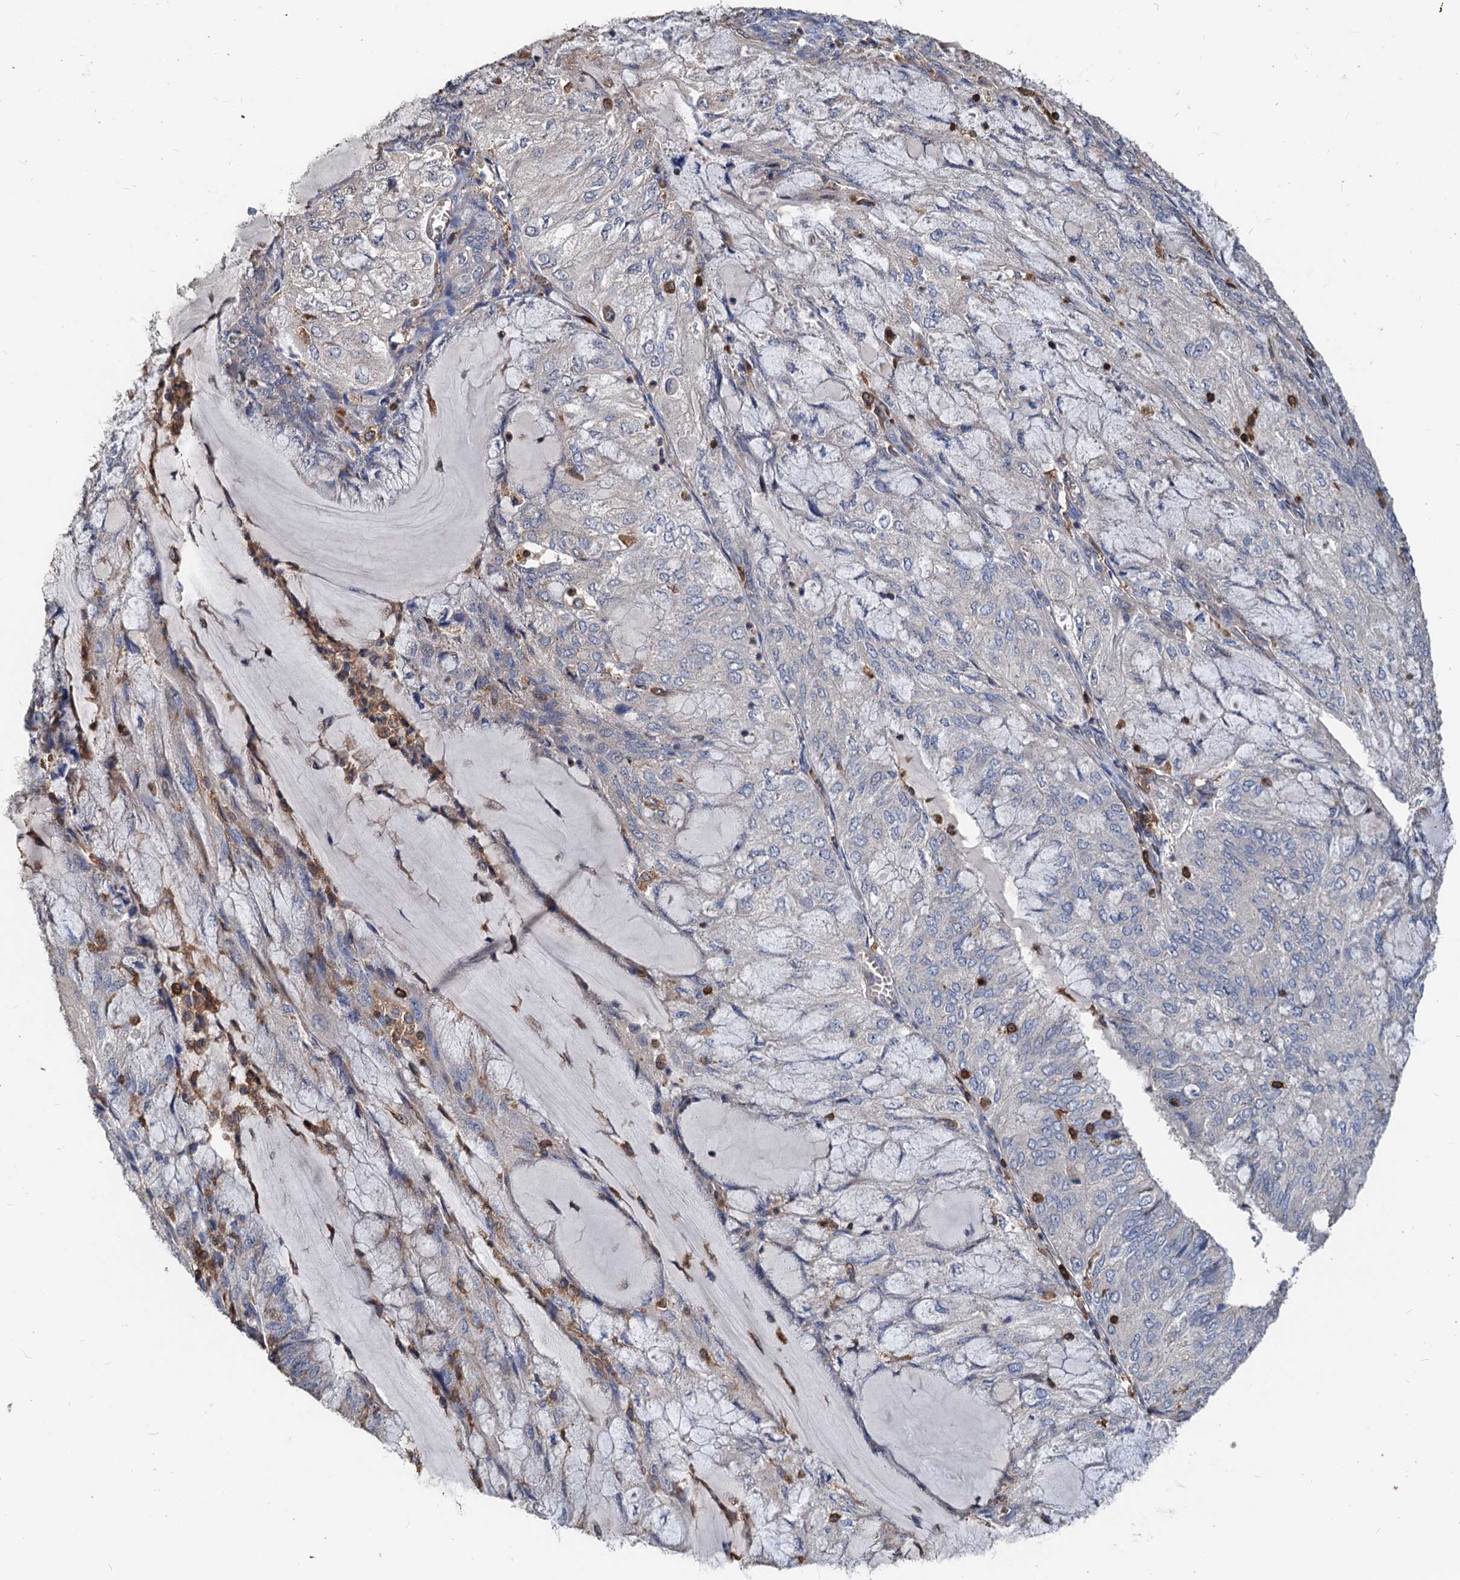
{"staining": {"intensity": "weak", "quantity": "<25%", "location": "cytoplasmic/membranous"}, "tissue": "endometrial cancer", "cell_type": "Tumor cells", "image_type": "cancer", "snomed": [{"axis": "morphology", "description": "Adenocarcinoma, NOS"}, {"axis": "topography", "description": "Endometrium"}], "caption": "This is an immunohistochemistry photomicrograph of human adenocarcinoma (endometrial). There is no positivity in tumor cells.", "gene": "LCP2", "patient": {"sex": "female", "age": 81}}